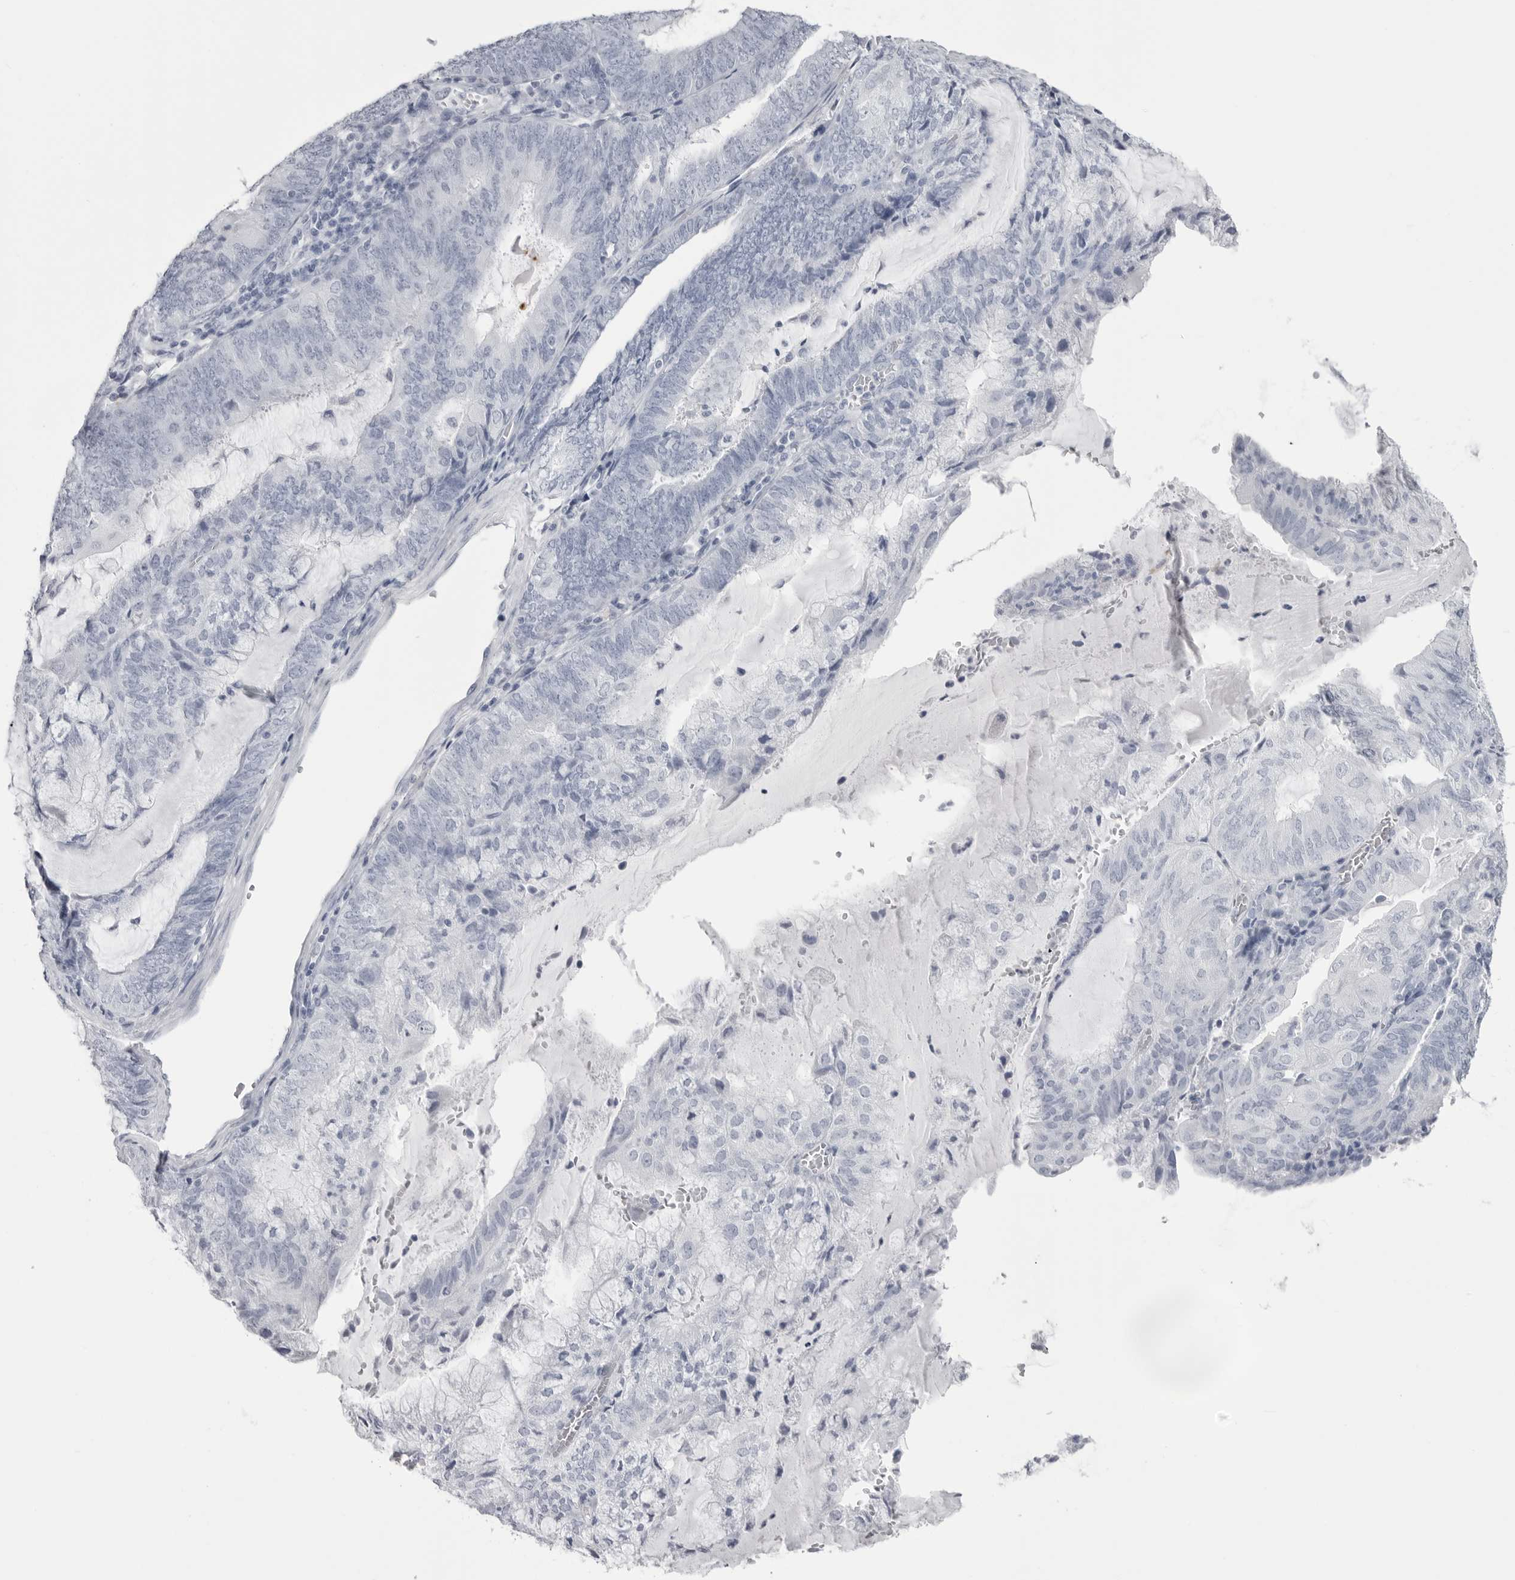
{"staining": {"intensity": "negative", "quantity": "none", "location": "none"}, "tissue": "endometrial cancer", "cell_type": "Tumor cells", "image_type": "cancer", "snomed": [{"axis": "morphology", "description": "Adenocarcinoma, NOS"}, {"axis": "topography", "description": "Endometrium"}], "caption": "An immunohistochemistry (IHC) photomicrograph of endometrial cancer (adenocarcinoma) is shown. There is no staining in tumor cells of endometrial cancer (adenocarcinoma).", "gene": "COL26A1", "patient": {"sex": "female", "age": 81}}